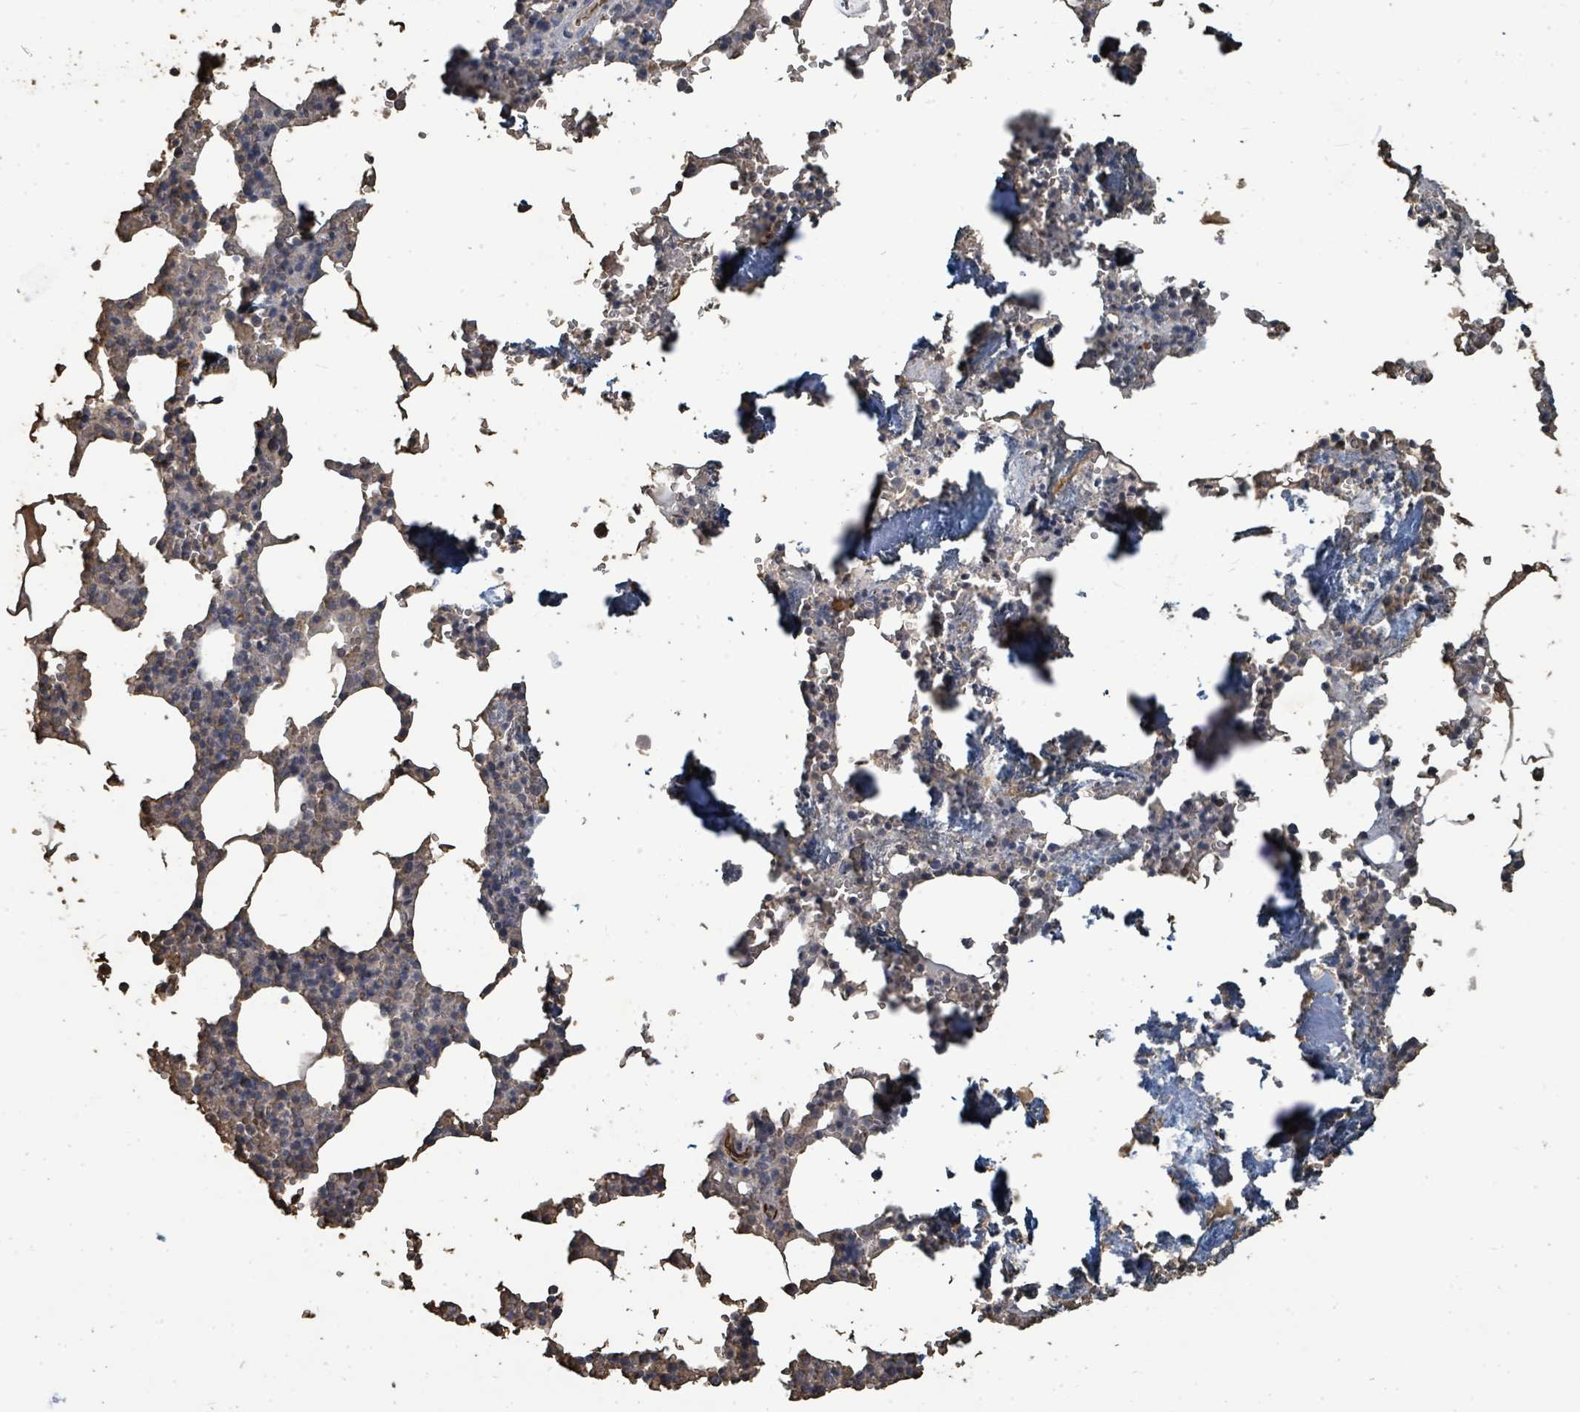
{"staining": {"intensity": "weak", "quantity": "25%-75%", "location": "cytoplasmic/membranous"}, "tissue": "bone marrow", "cell_type": "Hematopoietic cells", "image_type": "normal", "snomed": [{"axis": "morphology", "description": "Normal tissue, NOS"}, {"axis": "topography", "description": "Bone marrow"}], "caption": "Bone marrow stained for a protein (brown) displays weak cytoplasmic/membranous positive expression in approximately 25%-75% of hematopoietic cells.", "gene": "C6orf52", "patient": {"sex": "male", "age": 54}}